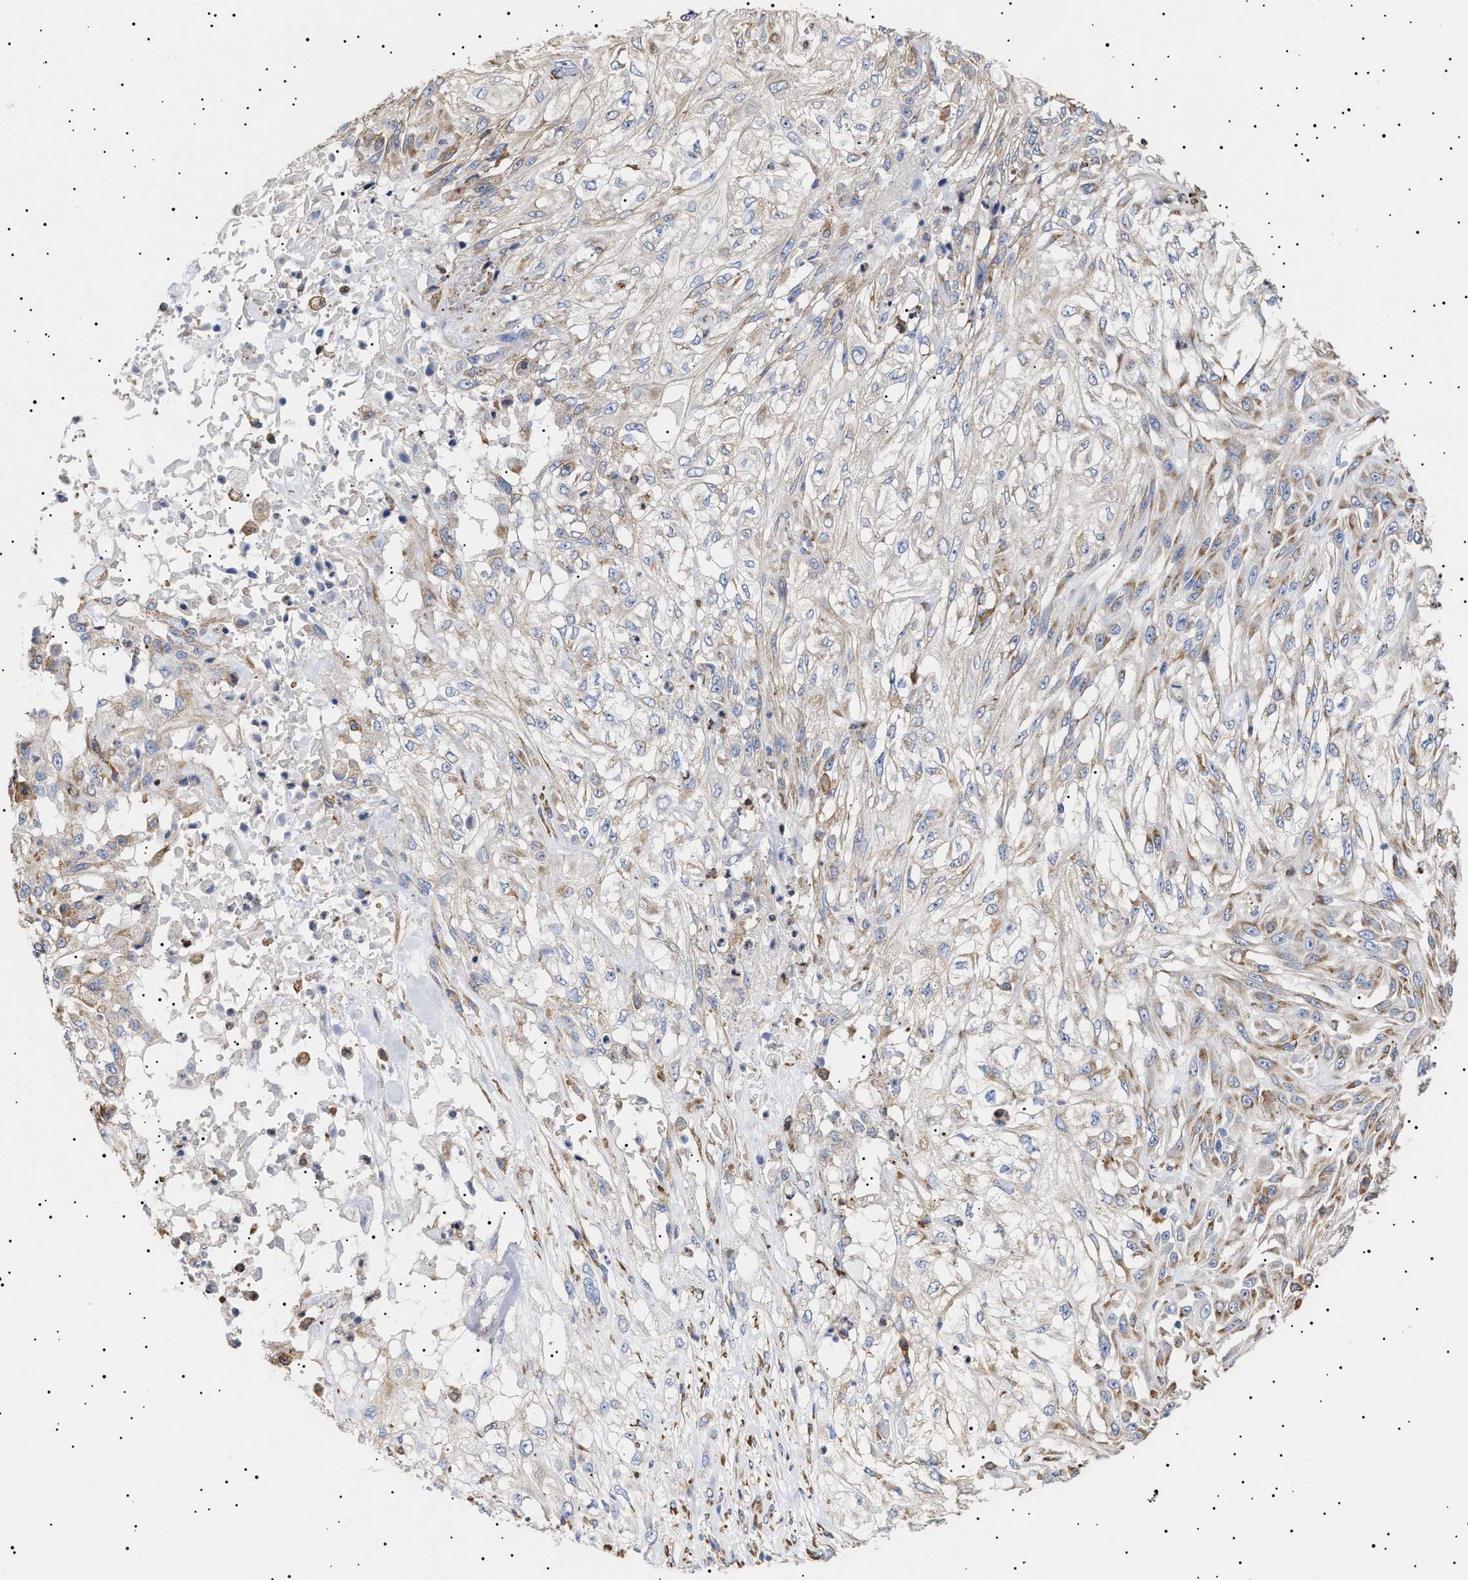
{"staining": {"intensity": "weak", "quantity": ">75%", "location": "cytoplasmic/membranous"}, "tissue": "skin cancer", "cell_type": "Tumor cells", "image_type": "cancer", "snomed": [{"axis": "morphology", "description": "Squamous cell carcinoma, NOS"}, {"axis": "morphology", "description": "Squamous cell carcinoma, metastatic, NOS"}, {"axis": "topography", "description": "Skin"}, {"axis": "topography", "description": "Lymph node"}], "caption": "This image shows IHC staining of skin cancer (squamous cell carcinoma), with low weak cytoplasmic/membranous staining in about >75% of tumor cells.", "gene": "ERCC6L2", "patient": {"sex": "male", "age": 75}}